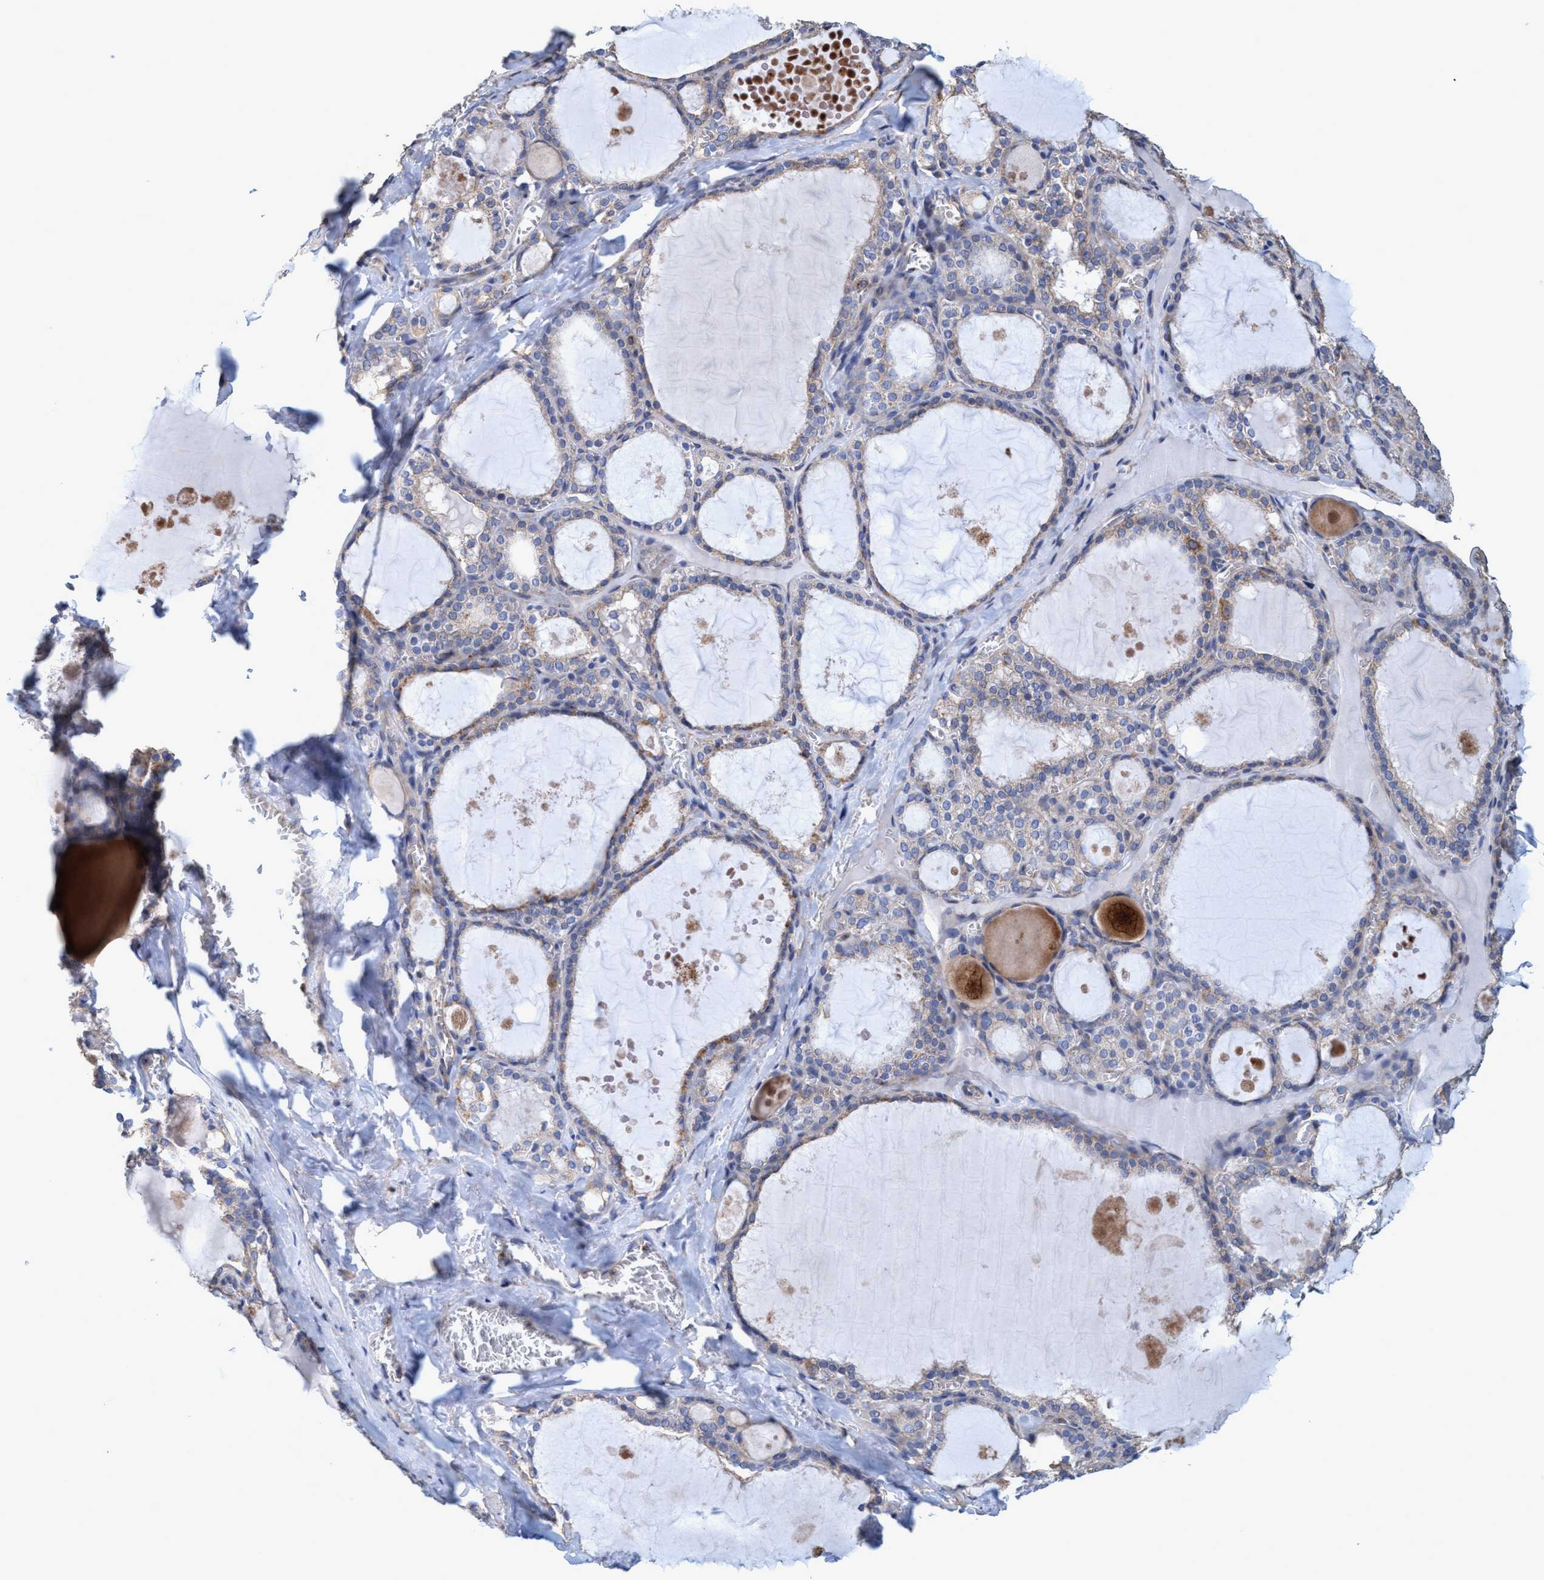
{"staining": {"intensity": "weak", "quantity": "25%-75%", "location": "cytoplasmic/membranous"}, "tissue": "thyroid gland", "cell_type": "Glandular cells", "image_type": "normal", "snomed": [{"axis": "morphology", "description": "Normal tissue, NOS"}, {"axis": "topography", "description": "Thyroid gland"}], "caption": "Thyroid gland was stained to show a protein in brown. There is low levels of weak cytoplasmic/membranous expression in about 25%-75% of glandular cells. (DAB IHC, brown staining for protein, blue staining for nuclei).", "gene": "BICD2", "patient": {"sex": "male", "age": 56}}